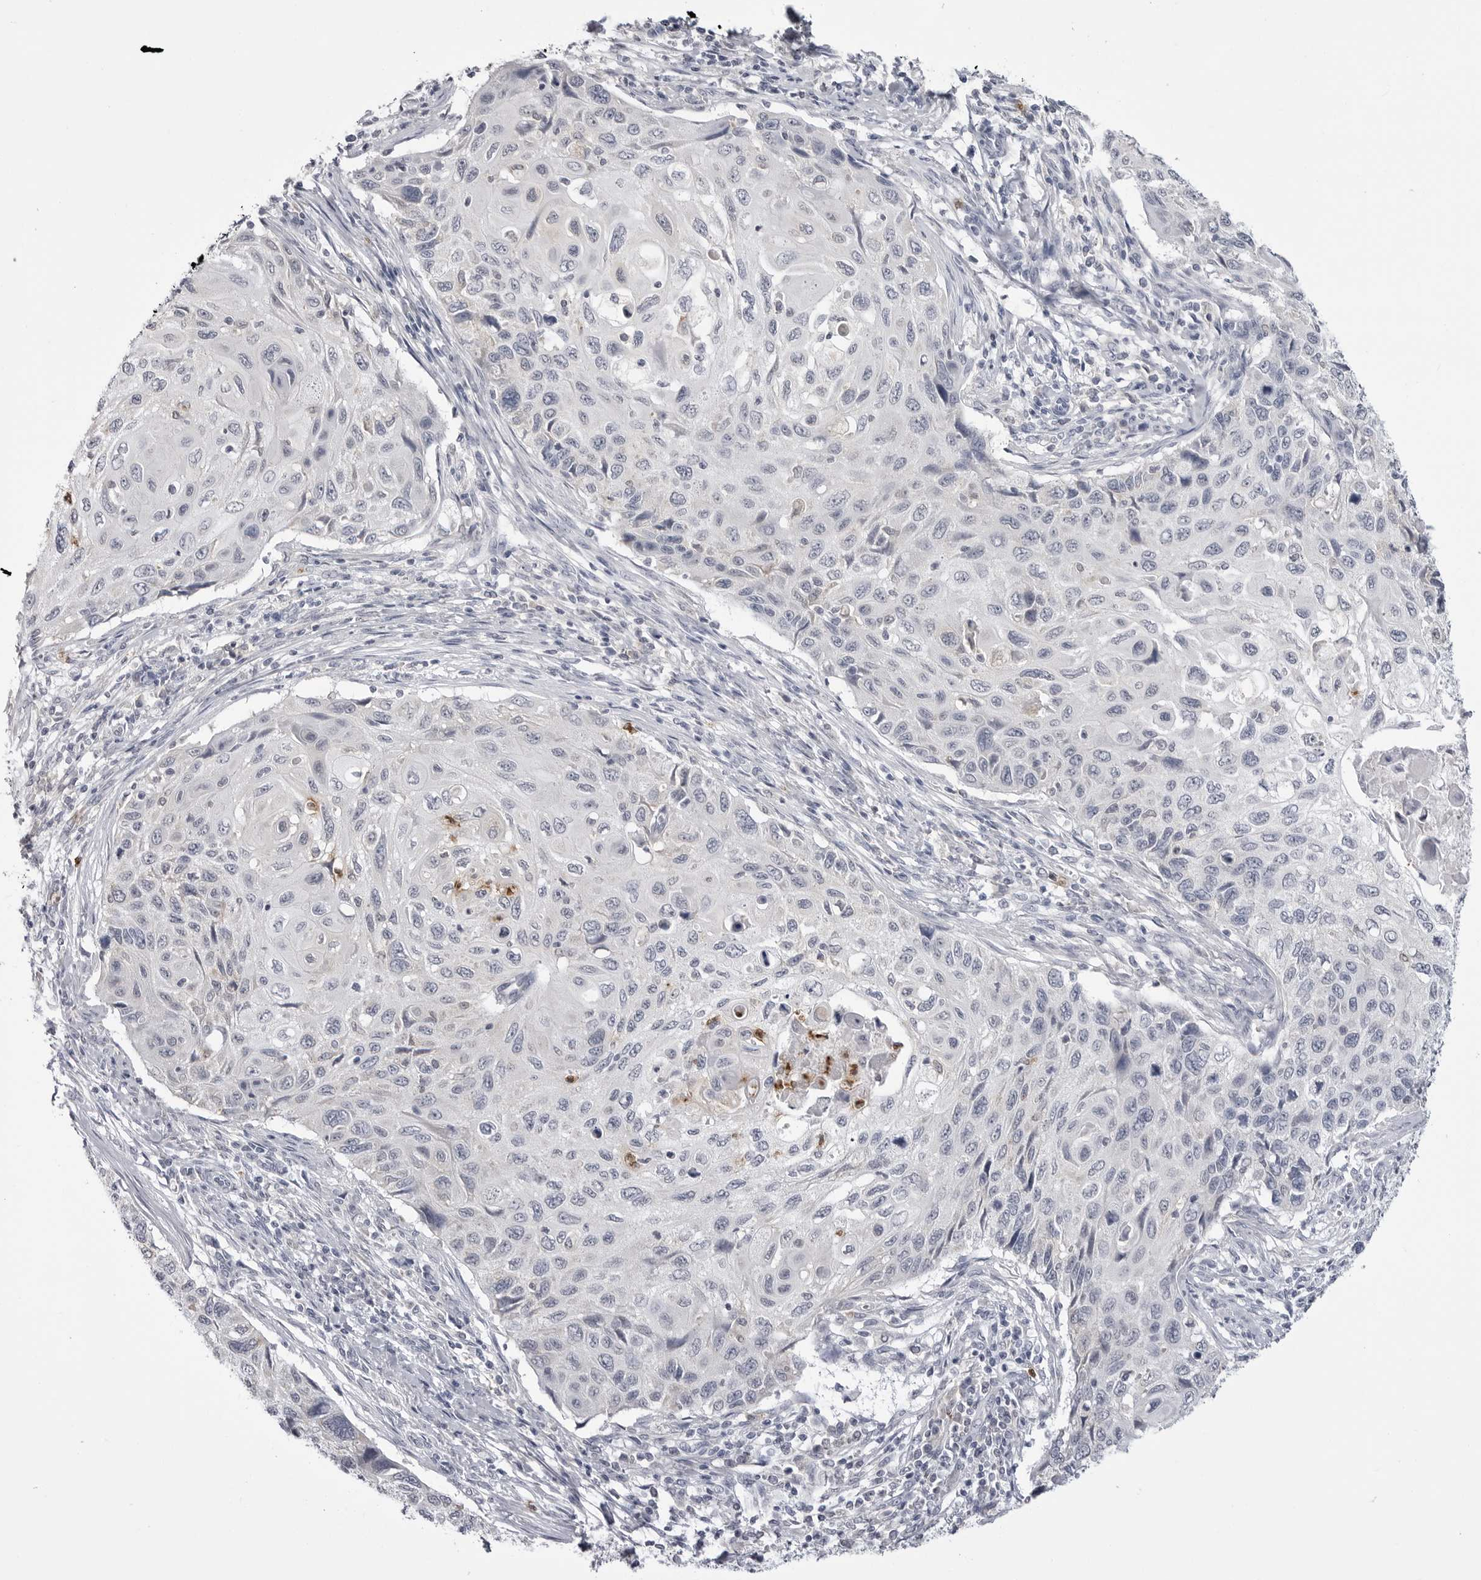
{"staining": {"intensity": "negative", "quantity": "none", "location": "none"}, "tissue": "cervical cancer", "cell_type": "Tumor cells", "image_type": "cancer", "snomed": [{"axis": "morphology", "description": "Squamous cell carcinoma, NOS"}, {"axis": "topography", "description": "Cervix"}], "caption": "Human cervical cancer stained for a protein using immunohistochemistry (IHC) shows no positivity in tumor cells.", "gene": "STAP2", "patient": {"sex": "female", "age": 70}}